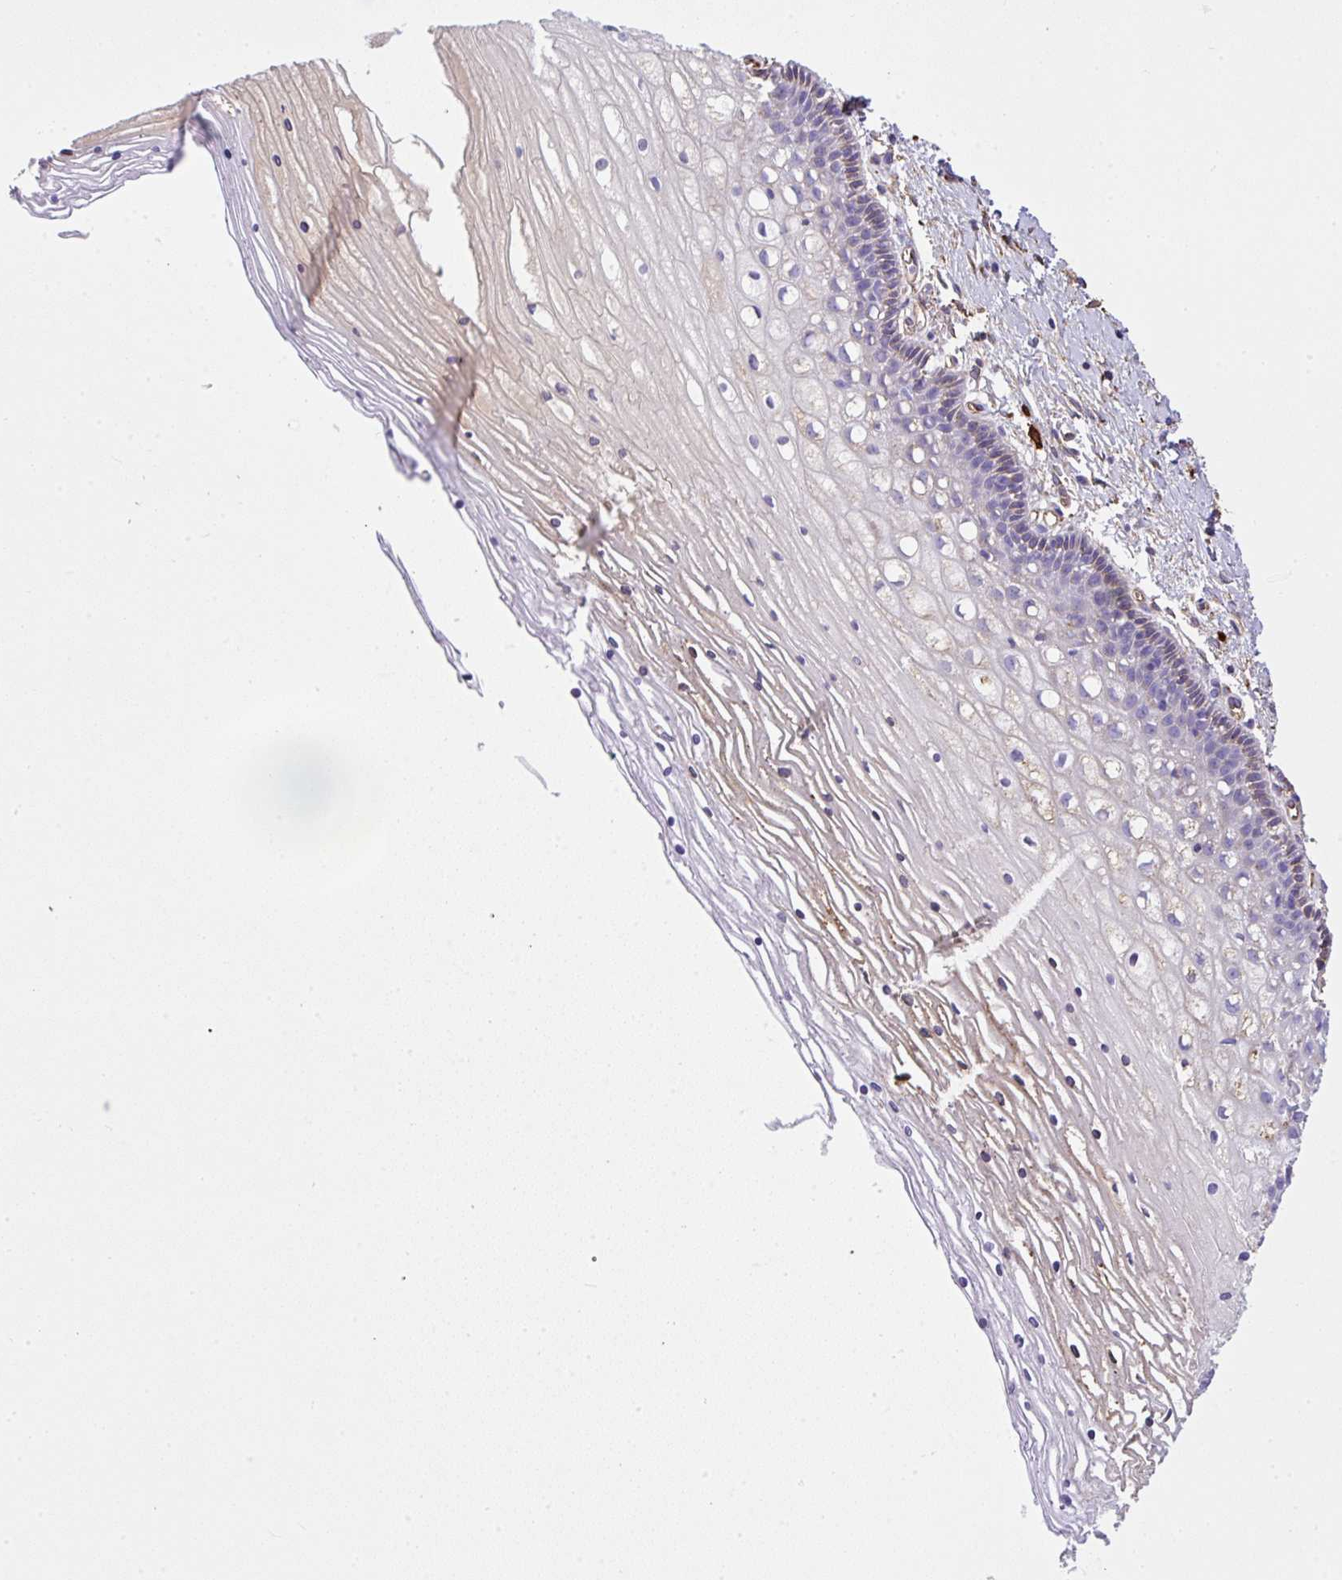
{"staining": {"intensity": "weak", "quantity": "<25%", "location": "cytoplasmic/membranous"}, "tissue": "cervix", "cell_type": "Squamous epithelial cells", "image_type": "normal", "snomed": [{"axis": "morphology", "description": "Normal tissue, NOS"}, {"axis": "topography", "description": "Cervix"}], "caption": "The micrograph shows no significant expression in squamous epithelial cells of cervix.", "gene": "MAGEB5", "patient": {"sex": "female", "age": 36}}